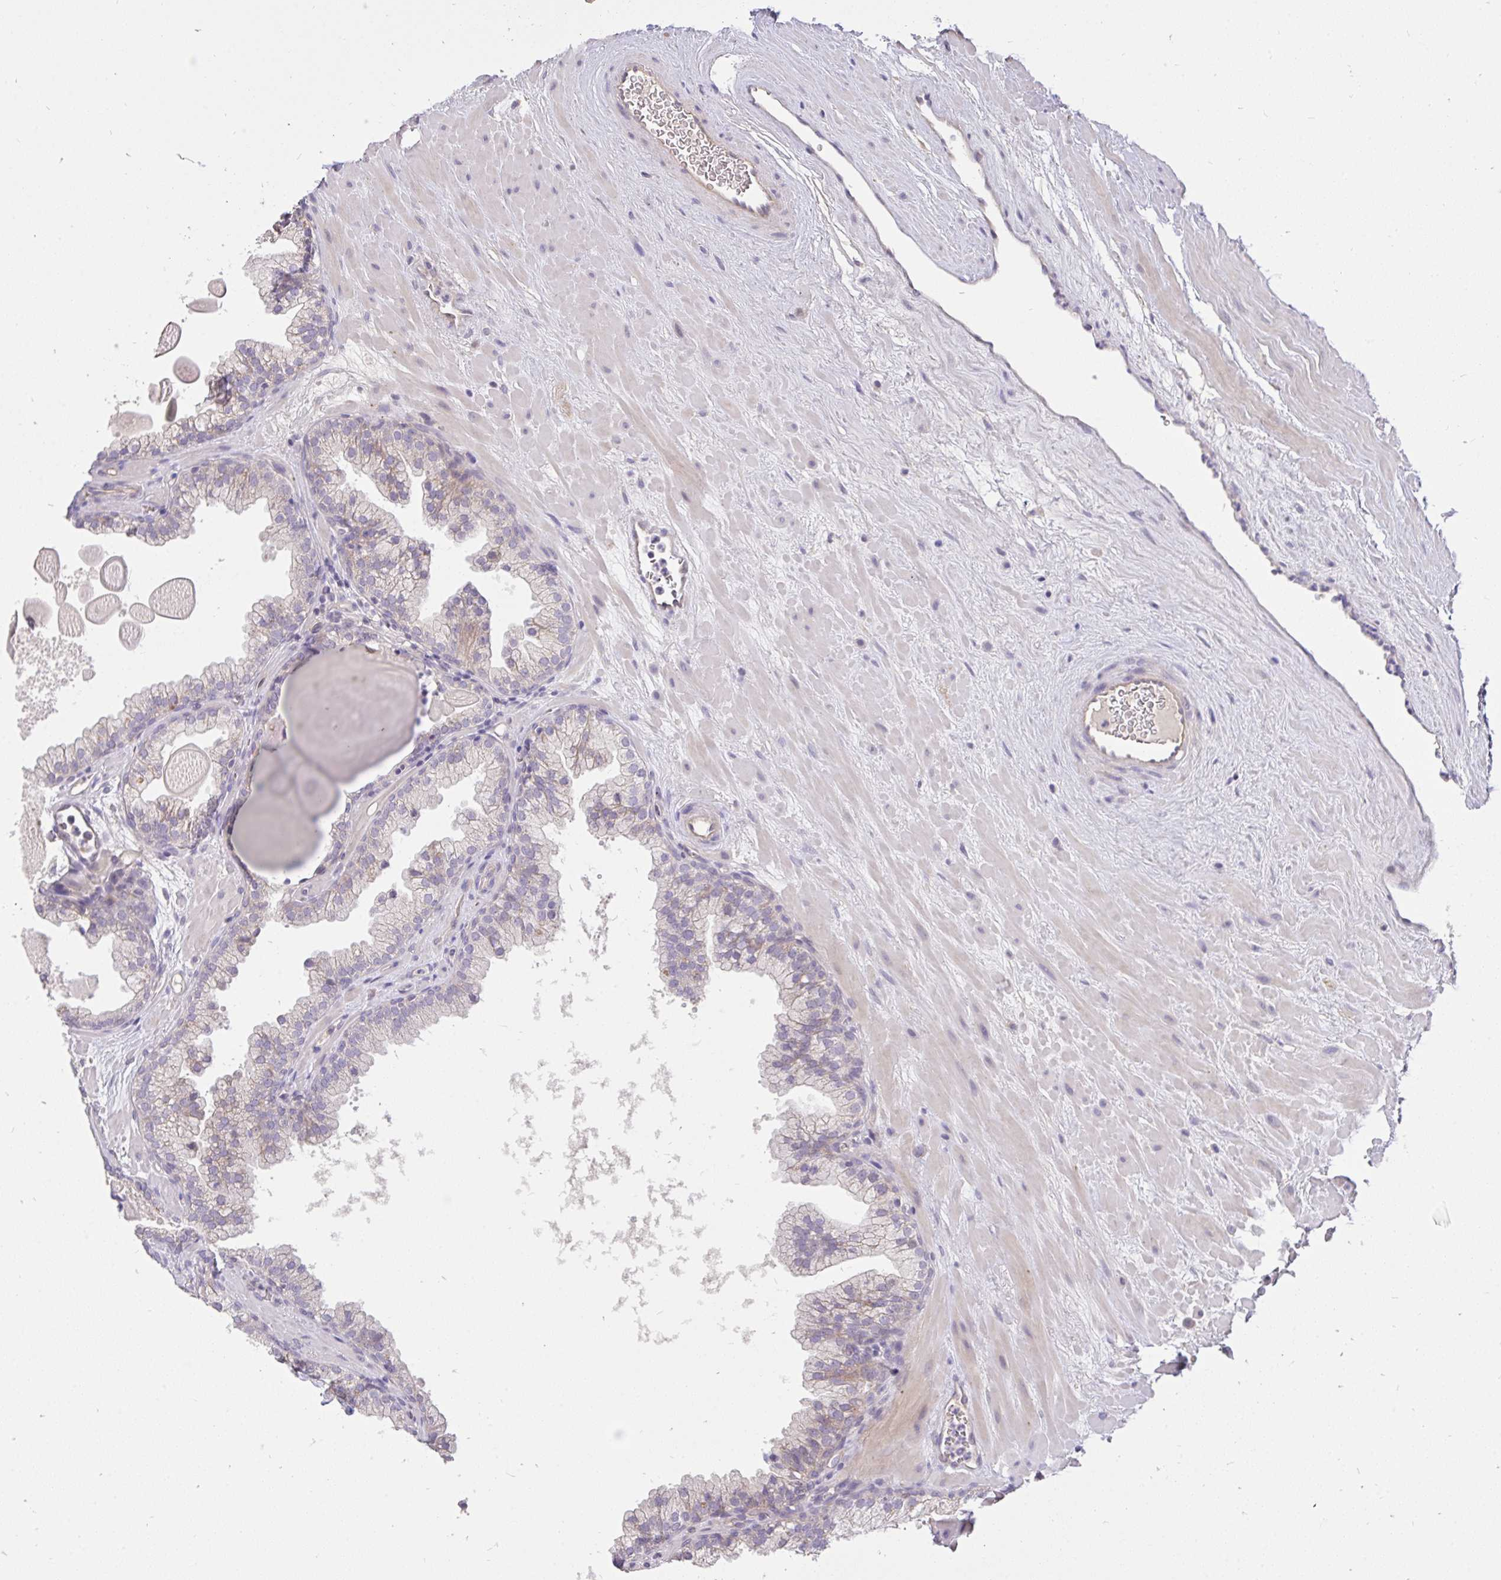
{"staining": {"intensity": "strong", "quantity": "<25%", "location": "cytoplasmic/membranous"}, "tissue": "prostate", "cell_type": "Glandular cells", "image_type": "normal", "snomed": [{"axis": "morphology", "description": "Normal tissue, NOS"}, {"axis": "topography", "description": "Prostate"}, {"axis": "topography", "description": "Peripheral nerve tissue"}], "caption": "High-magnification brightfield microscopy of unremarkable prostate stained with DAB (brown) and counterstained with hematoxylin (blue). glandular cells exhibit strong cytoplasmic/membranous staining is seen in approximately<25% of cells. The protein of interest is shown in brown color, while the nuclei are stained blue.", "gene": "C19orf54", "patient": {"sex": "male", "age": 61}}